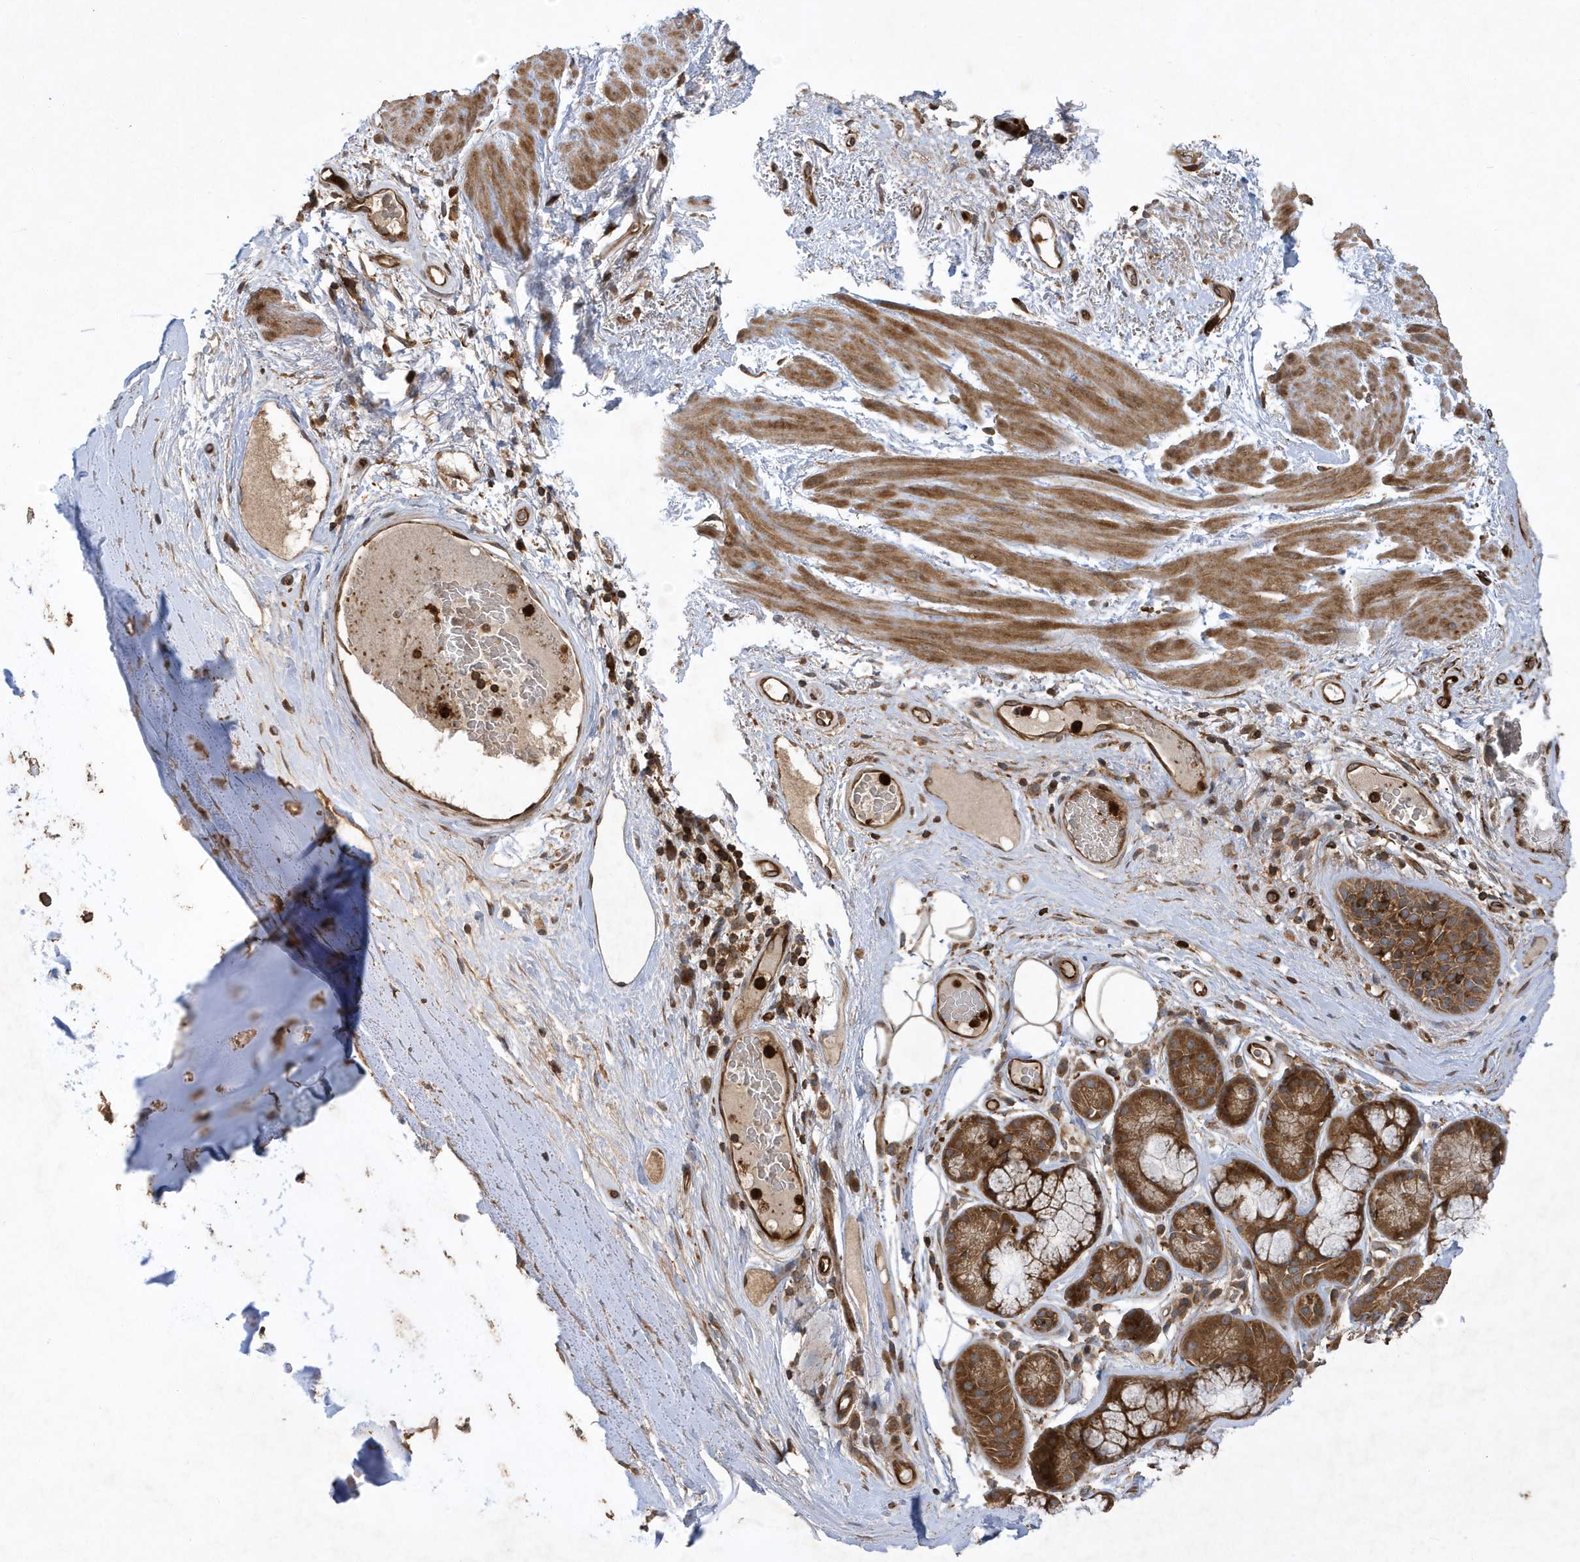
{"staining": {"intensity": "moderate", "quantity": "25%-75%", "location": "cytoplasmic/membranous"}, "tissue": "adipose tissue", "cell_type": "Adipocytes", "image_type": "normal", "snomed": [{"axis": "morphology", "description": "Normal tissue, NOS"}, {"axis": "morphology", "description": "Squamous cell carcinoma, NOS"}, {"axis": "topography", "description": "Lymph node"}, {"axis": "topography", "description": "Bronchus"}, {"axis": "topography", "description": "Lung"}], "caption": "Immunohistochemistry (IHC) histopathology image of normal human adipose tissue stained for a protein (brown), which displays medium levels of moderate cytoplasmic/membranous expression in about 25%-75% of adipocytes.", "gene": "LAPTM4A", "patient": {"sex": "male", "age": 66}}